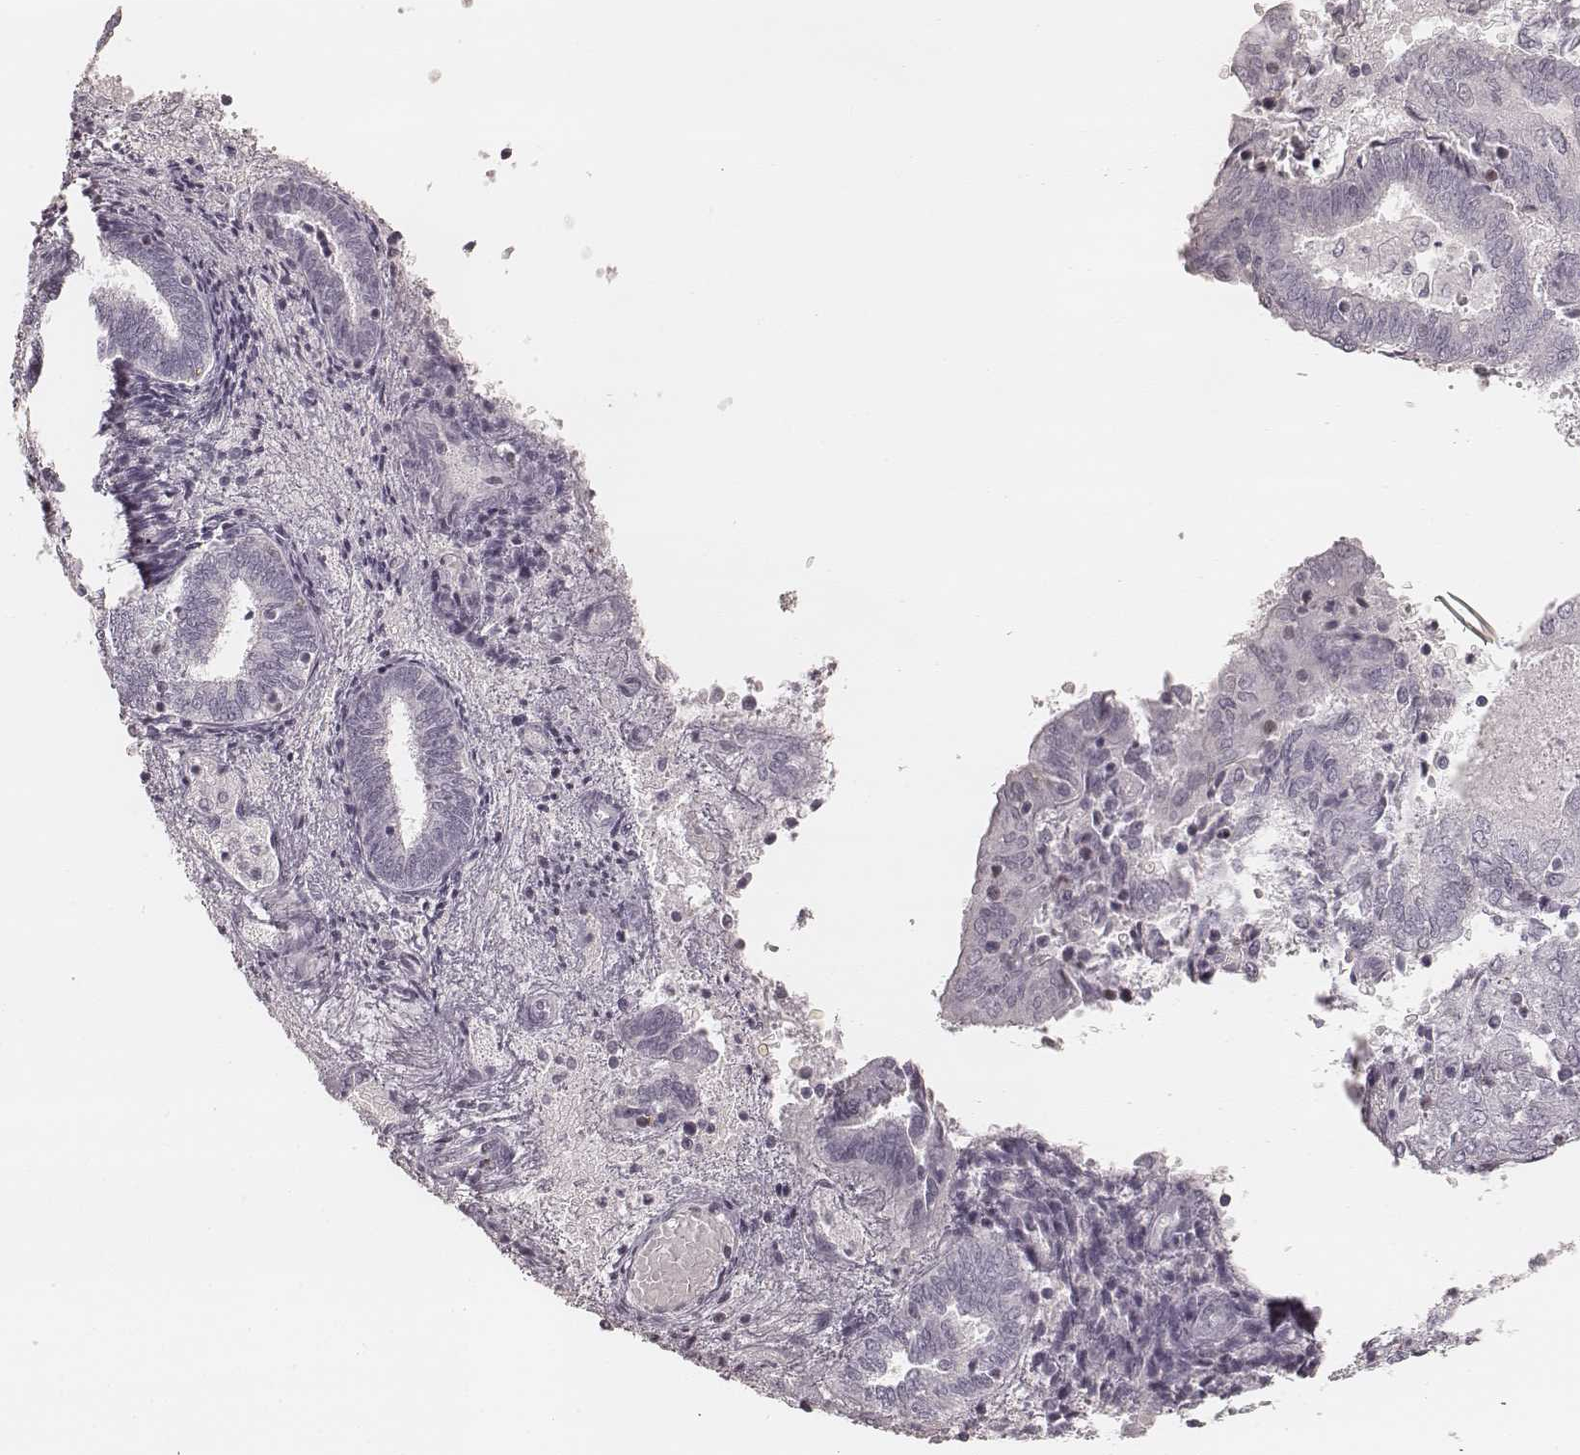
{"staining": {"intensity": "negative", "quantity": "none", "location": "none"}, "tissue": "endometrium", "cell_type": "Cells in endometrial stroma", "image_type": "normal", "snomed": [{"axis": "morphology", "description": "Normal tissue, NOS"}, {"axis": "topography", "description": "Endometrium"}], "caption": "An image of endometrium stained for a protein displays no brown staining in cells in endometrial stroma. The staining was performed using DAB (3,3'-diaminobenzidine) to visualize the protein expression in brown, while the nuclei were stained in blue with hematoxylin (Magnification: 20x).", "gene": "TEX37", "patient": {"sex": "female", "age": 42}}